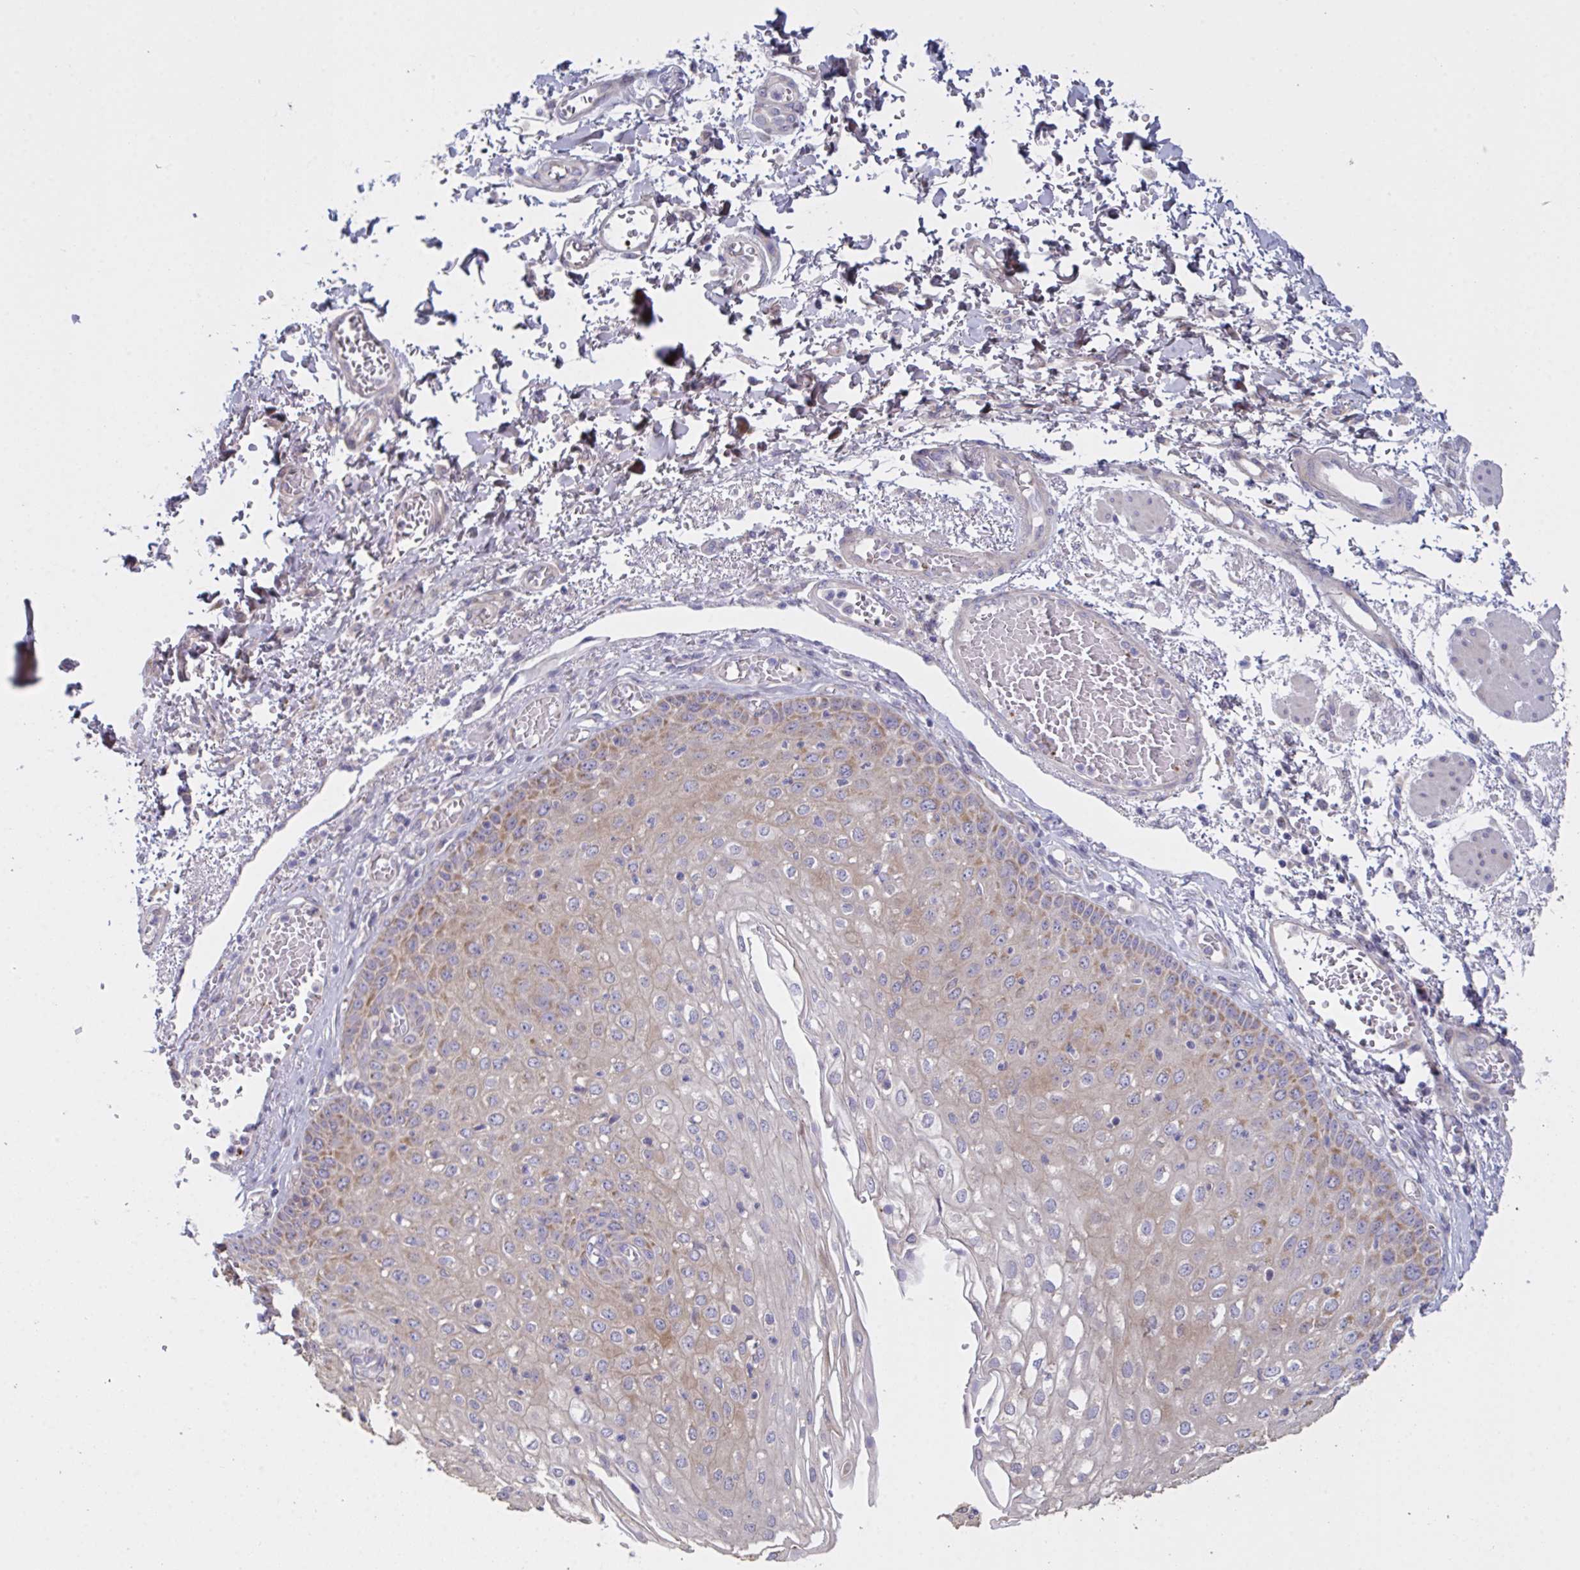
{"staining": {"intensity": "moderate", "quantity": "25%-75%", "location": "cytoplasmic/membranous"}, "tissue": "esophagus", "cell_type": "Squamous epithelial cells", "image_type": "normal", "snomed": [{"axis": "morphology", "description": "Normal tissue, NOS"}, {"axis": "morphology", "description": "Adenocarcinoma, NOS"}, {"axis": "topography", "description": "Esophagus"}], "caption": "Esophagus stained with IHC shows moderate cytoplasmic/membranous expression in approximately 25%-75% of squamous epithelial cells.", "gene": "MRPS2", "patient": {"sex": "male", "age": 81}}